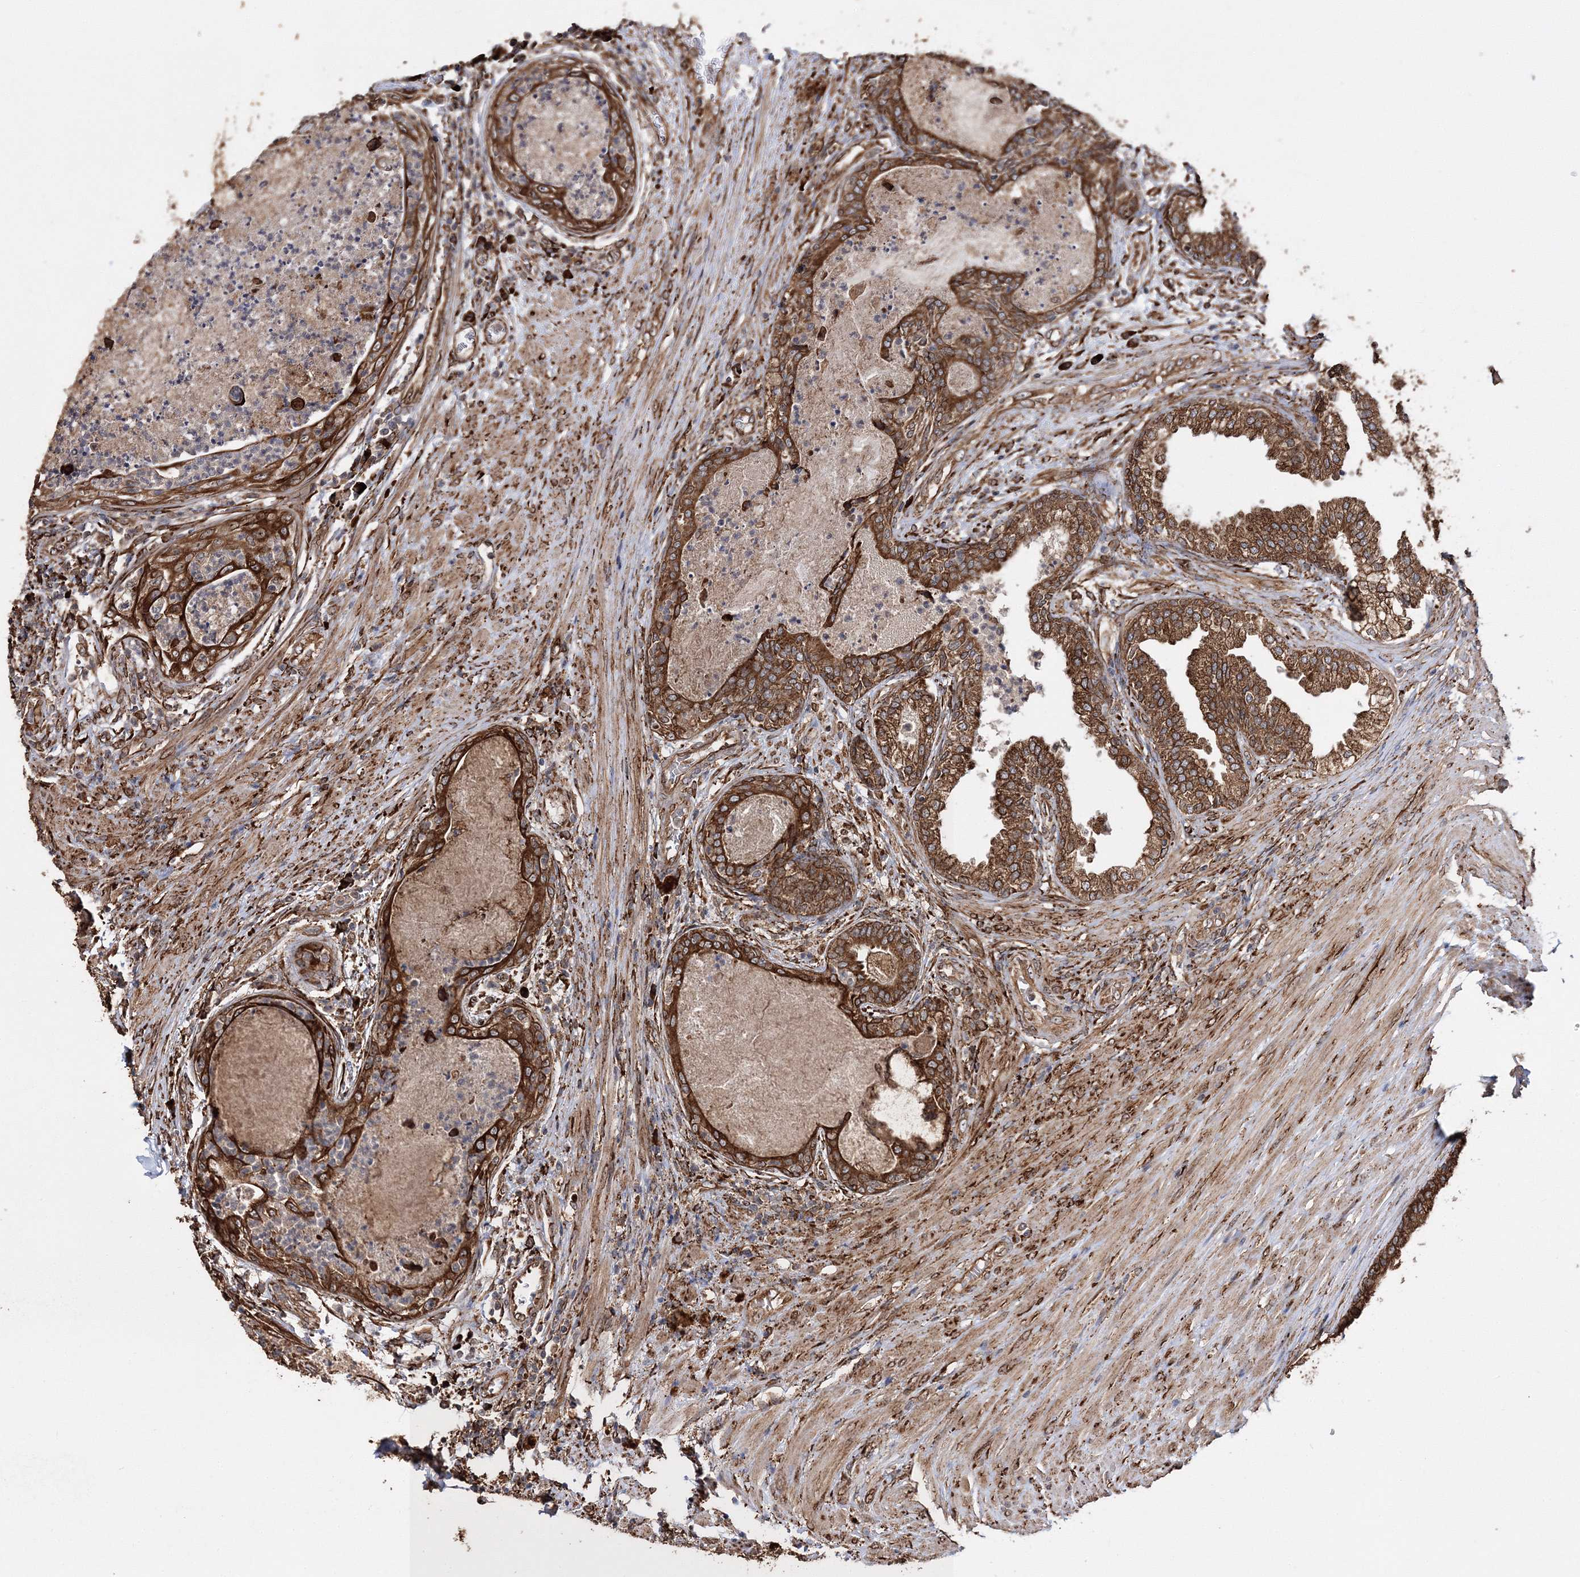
{"staining": {"intensity": "strong", "quantity": ">75%", "location": "cytoplasmic/membranous"}, "tissue": "prostate", "cell_type": "Glandular cells", "image_type": "normal", "snomed": [{"axis": "morphology", "description": "Normal tissue, NOS"}, {"axis": "topography", "description": "Prostate"}], "caption": "Strong cytoplasmic/membranous staining for a protein is appreciated in approximately >75% of glandular cells of benign prostate using IHC.", "gene": "SCRN3", "patient": {"sex": "male", "age": 76}}